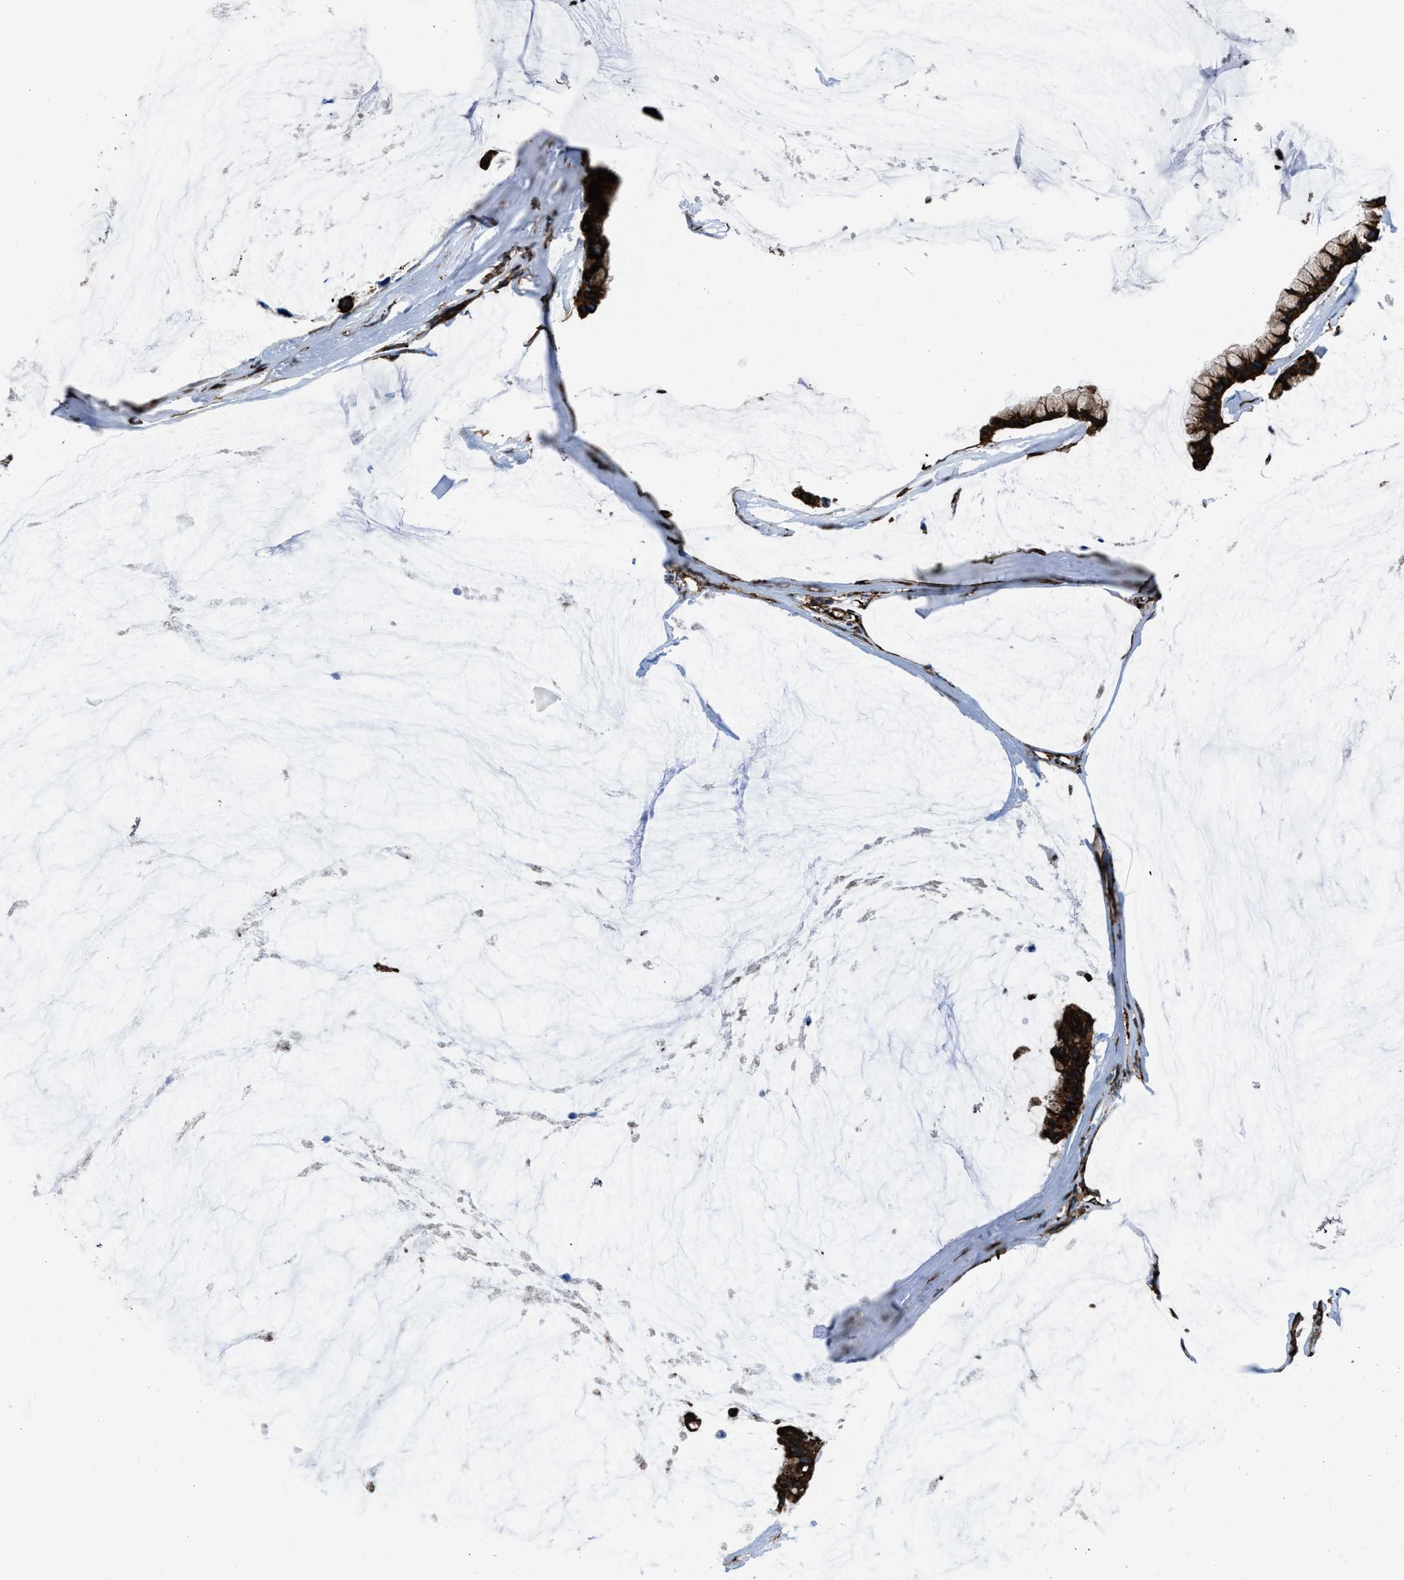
{"staining": {"intensity": "strong", "quantity": ">75%", "location": "cytoplasmic/membranous"}, "tissue": "ovarian cancer", "cell_type": "Tumor cells", "image_type": "cancer", "snomed": [{"axis": "morphology", "description": "Cystadenocarcinoma, mucinous, NOS"}, {"axis": "topography", "description": "Ovary"}], "caption": "Strong cytoplasmic/membranous protein staining is identified in approximately >75% of tumor cells in ovarian mucinous cystadenocarcinoma. The protein is shown in brown color, while the nuclei are stained blue.", "gene": "CAPRIN1", "patient": {"sex": "female", "age": 39}}